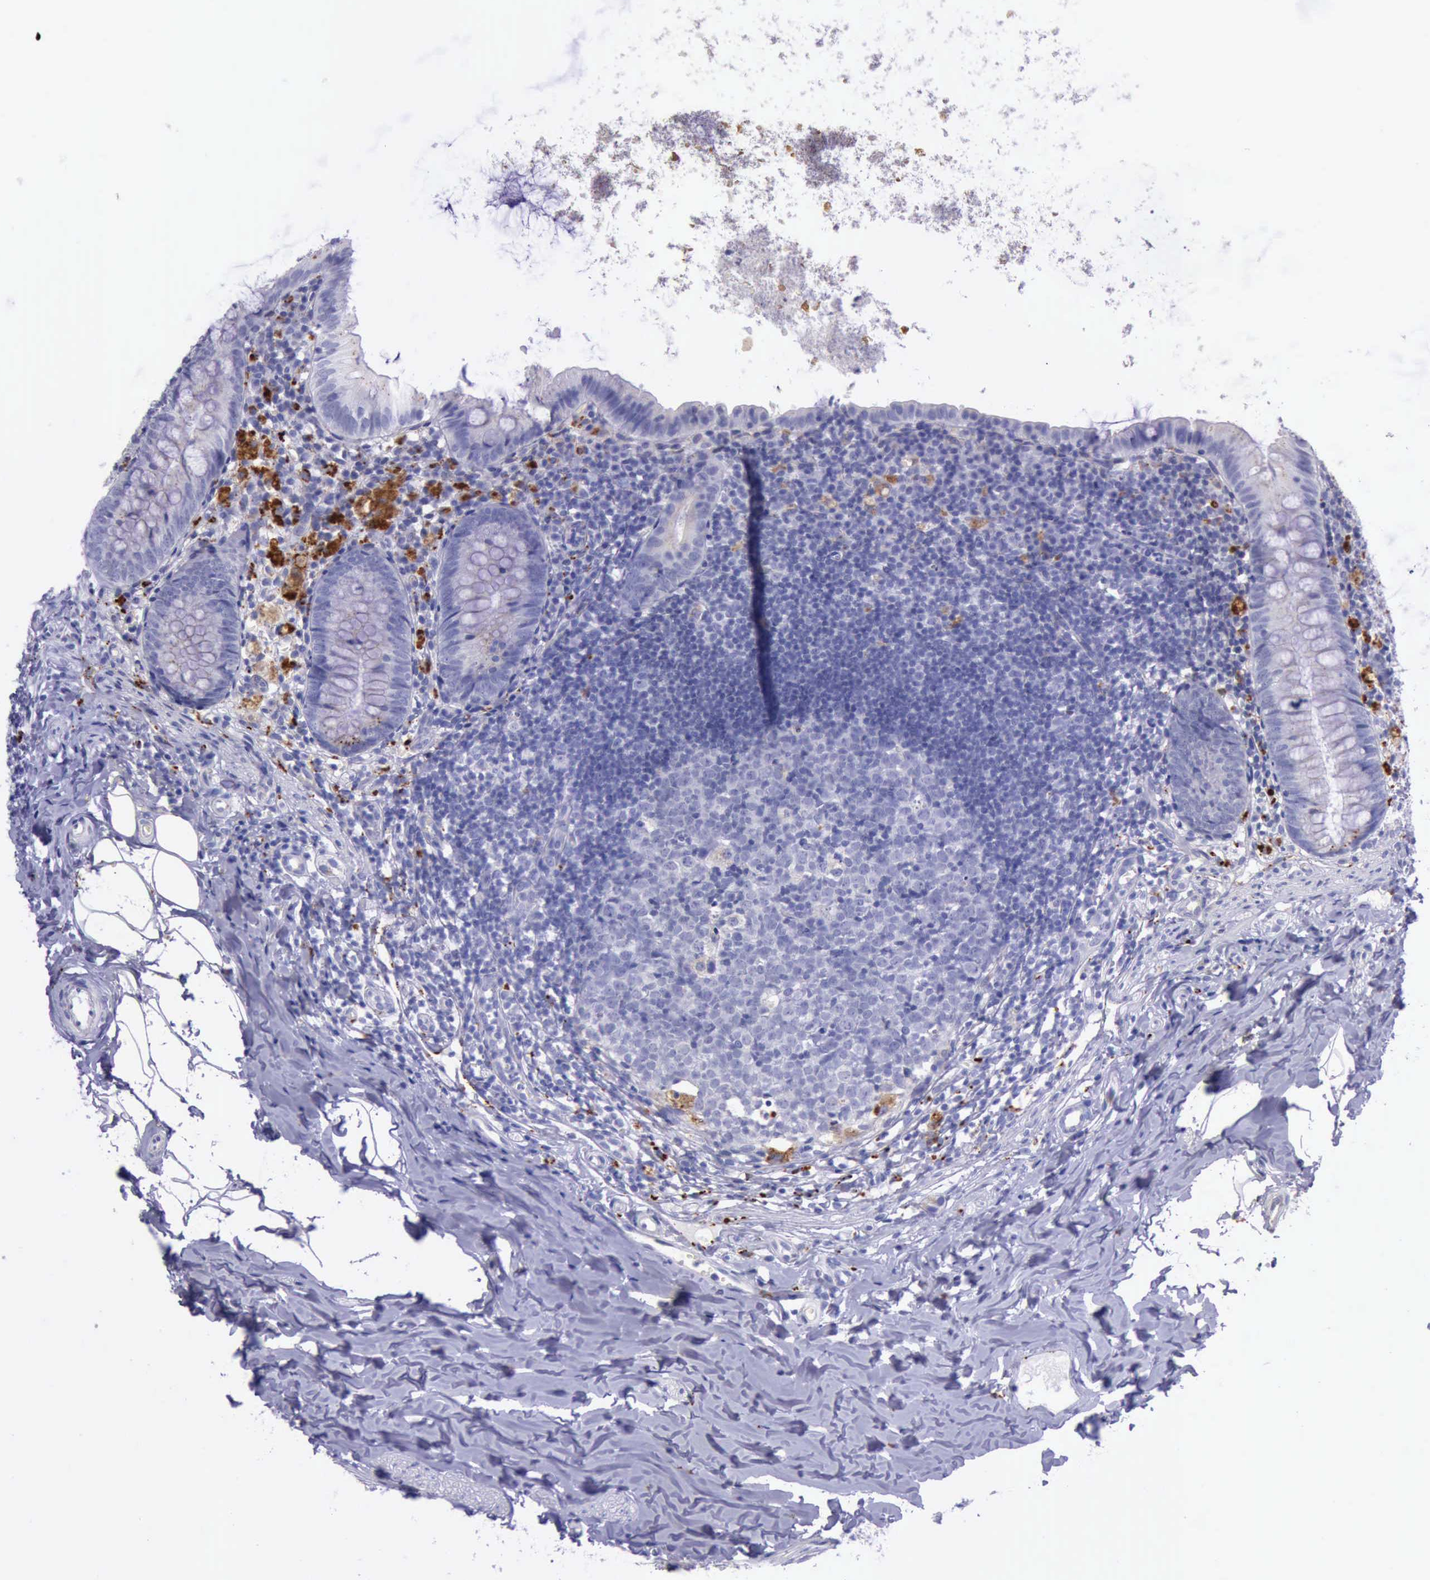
{"staining": {"intensity": "weak", "quantity": "<25%", "location": "cytoplasmic/membranous"}, "tissue": "appendix", "cell_type": "Glandular cells", "image_type": "normal", "snomed": [{"axis": "morphology", "description": "Normal tissue, NOS"}, {"axis": "topography", "description": "Appendix"}], "caption": "High power microscopy micrograph of an immunohistochemistry histopathology image of benign appendix, revealing no significant staining in glandular cells. (Stains: DAB (3,3'-diaminobenzidine) IHC with hematoxylin counter stain, Microscopy: brightfield microscopy at high magnification).", "gene": "GLA", "patient": {"sex": "female", "age": 9}}